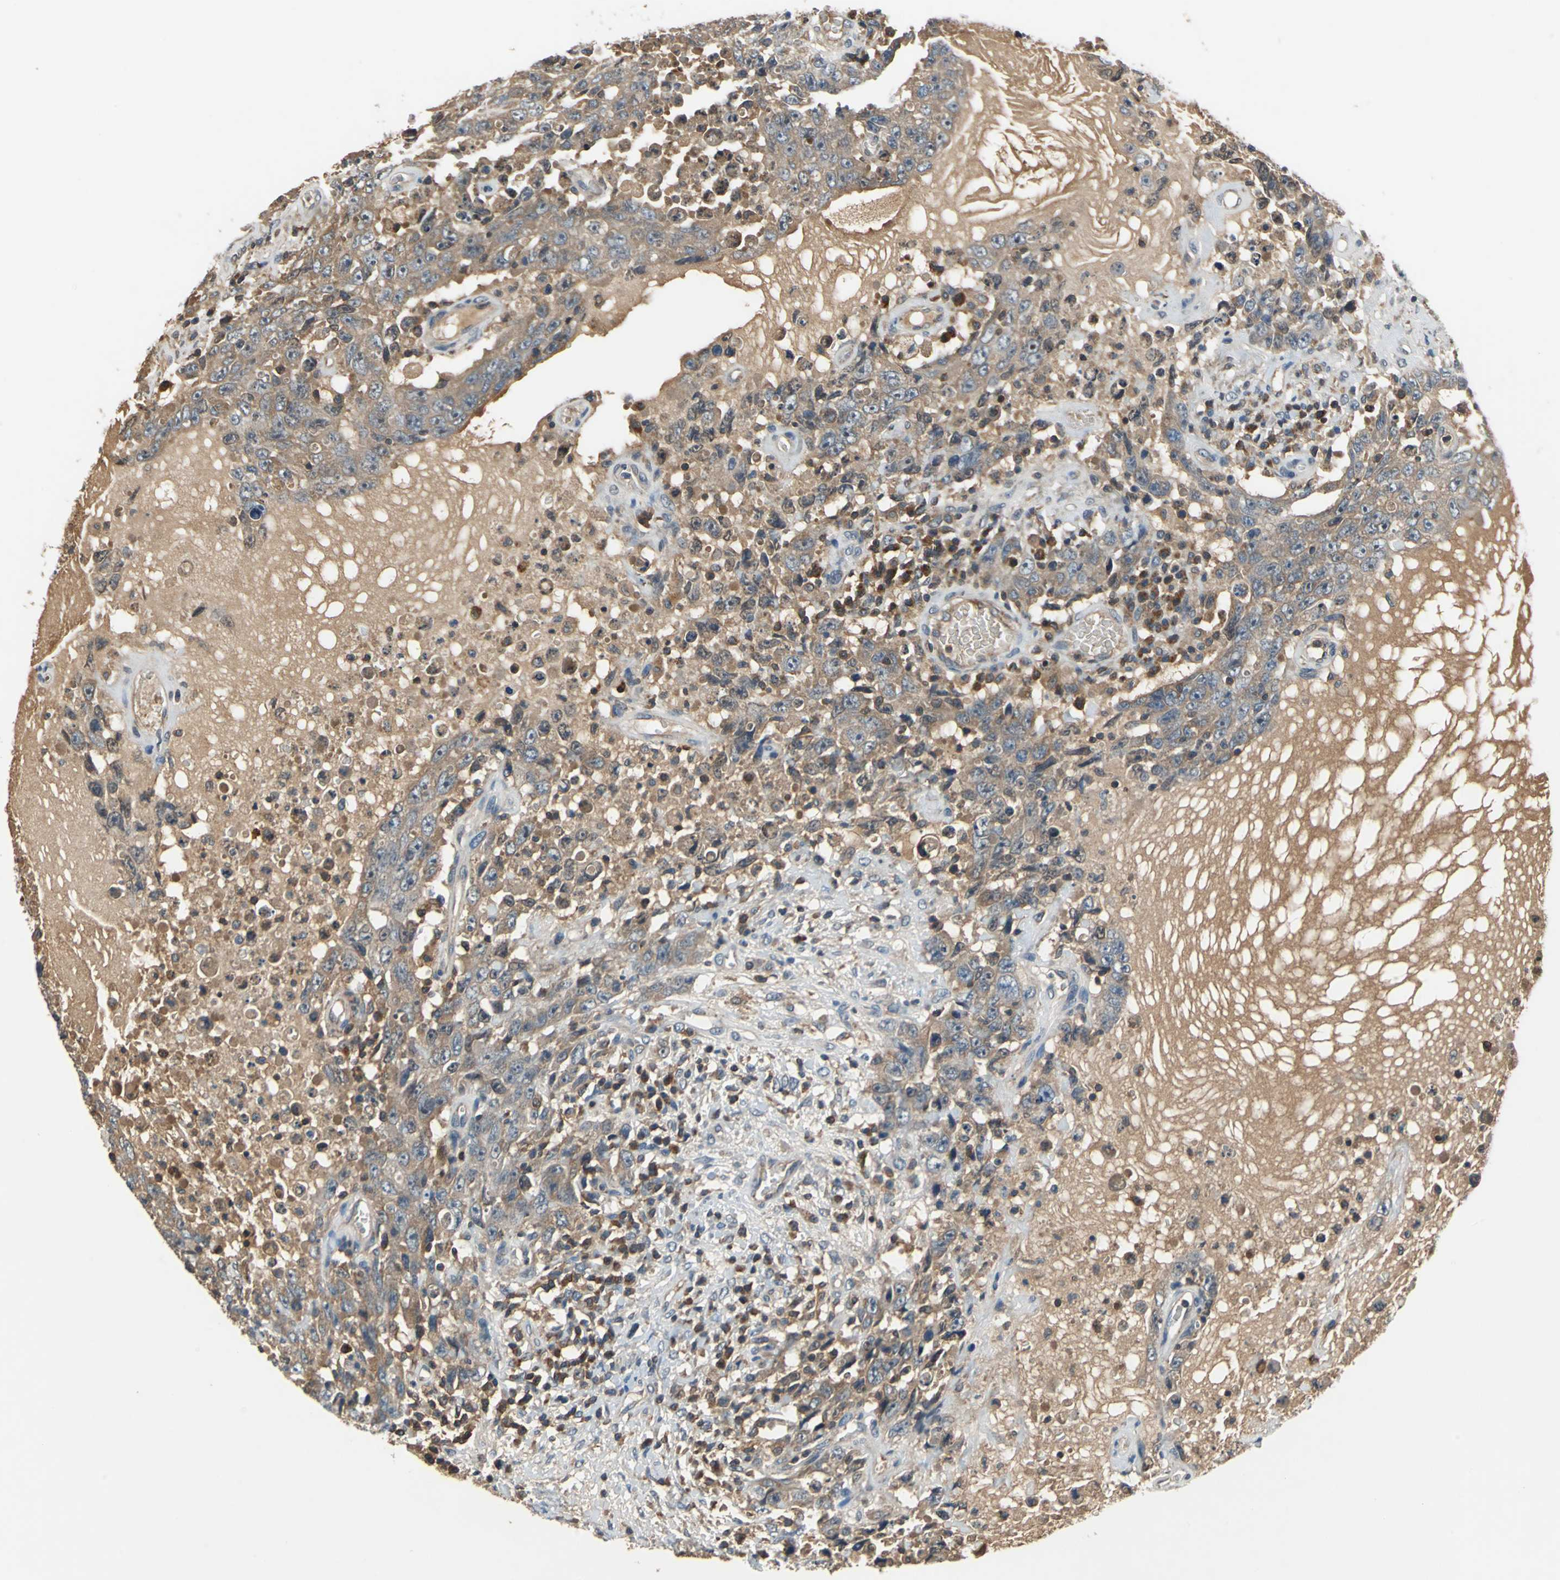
{"staining": {"intensity": "moderate", "quantity": ">75%", "location": "cytoplasmic/membranous"}, "tissue": "testis cancer", "cell_type": "Tumor cells", "image_type": "cancer", "snomed": [{"axis": "morphology", "description": "Carcinoma, Embryonal, NOS"}, {"axis": "topography", "description": "Testis"}], "caption": "The histopathology image shows staining of embryonal carcinoma (testis), revealing moderate cytoplasmic/membranous protein expression (brown color) within tumor cells. (DAB (3,3'-diaminobenzidine) IHC with brightfield microscopy, high magnification).", "gene": "SLC19A2", "patient": {"sex": "male", "age": 26}}